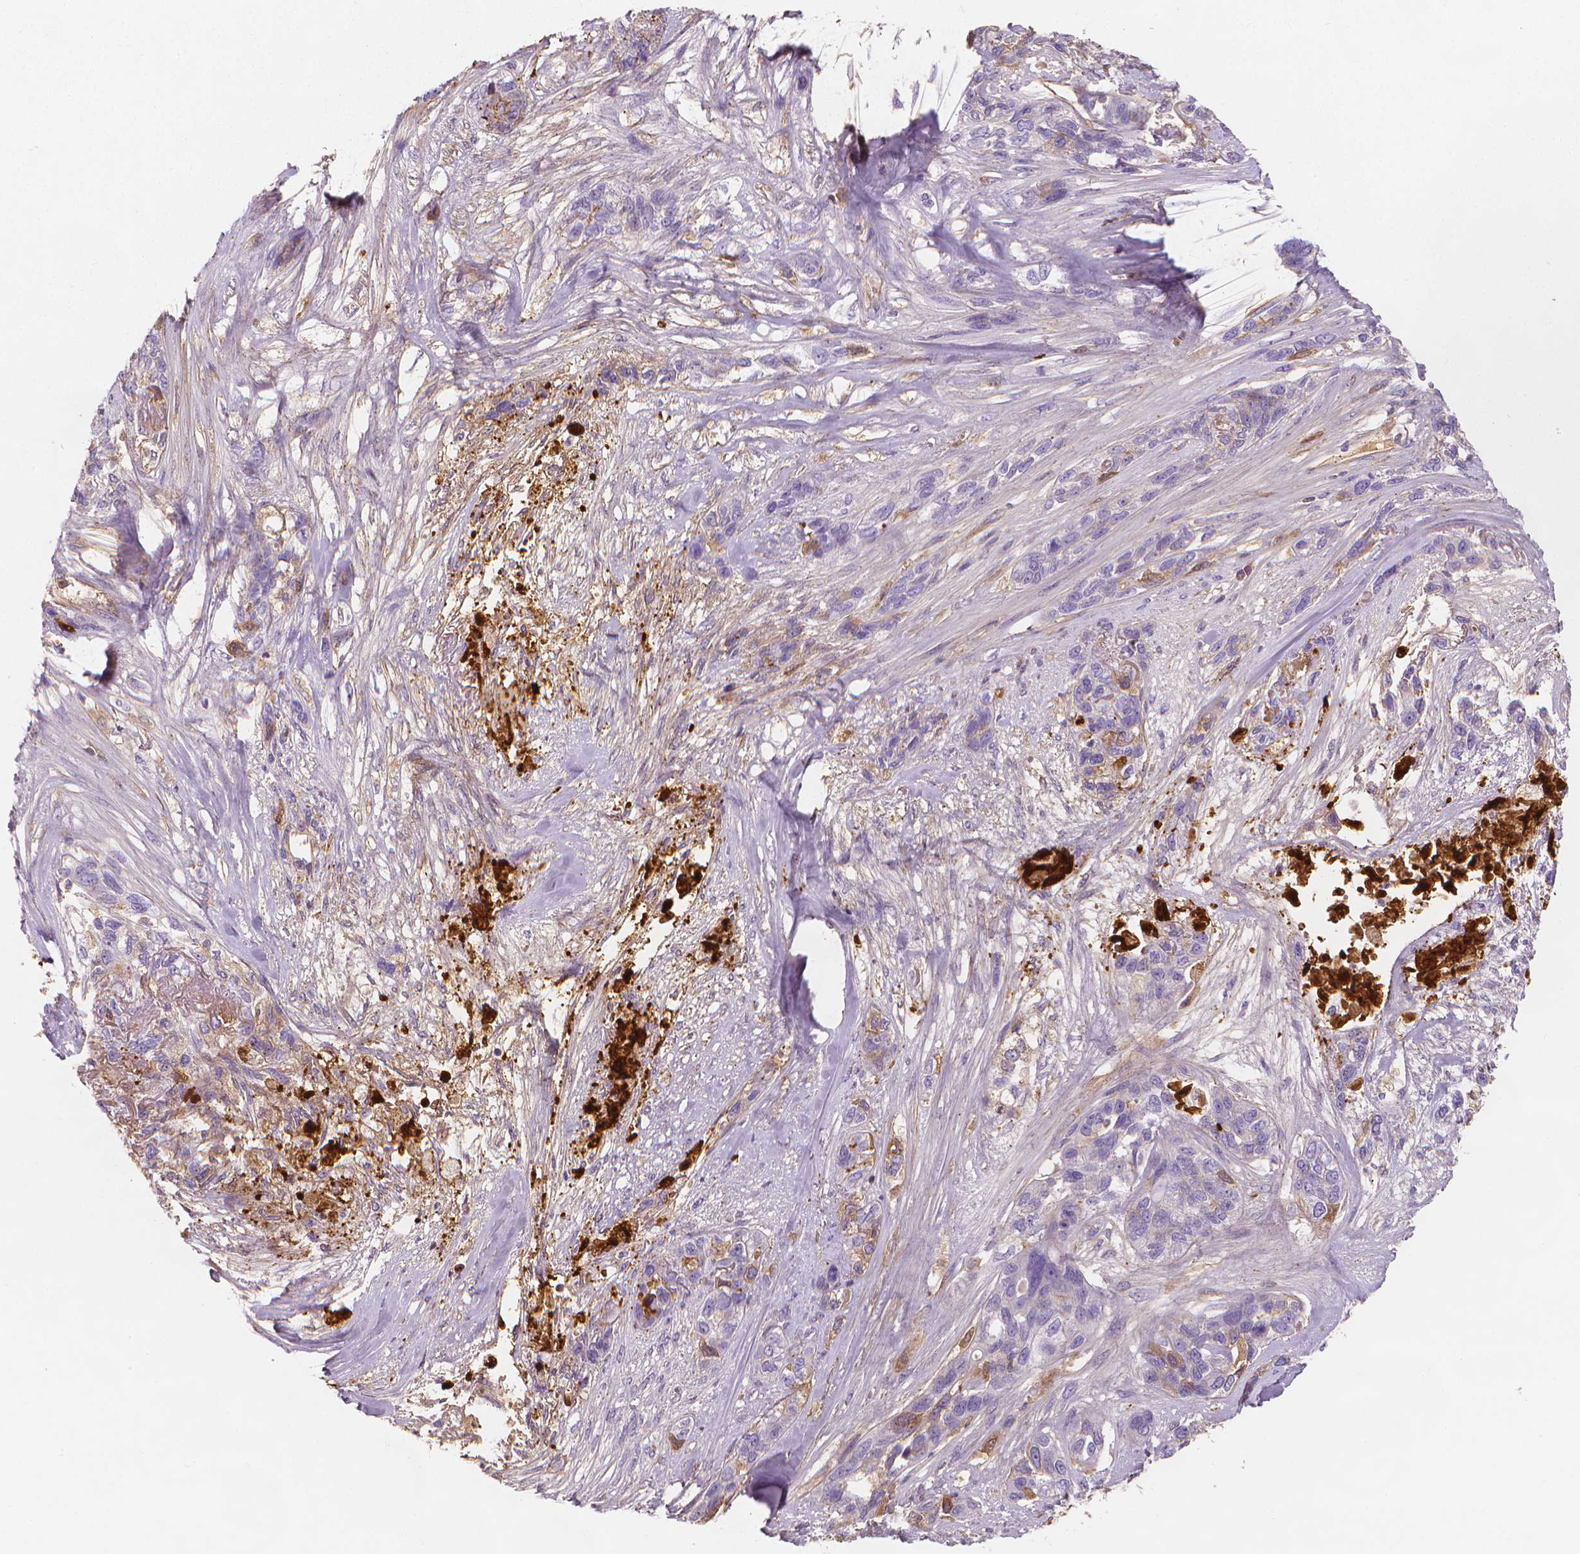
{"staining": {"intensity": "negative", "quantity": "none", "location": "none"}, "tissue": "lung cancer", "cell_type": "Tumor cells", "image_type": "cancer", "snomed": [{"axis": "morphology", "description": "Squamous cell carcinoma, NOS"}, {"axis": "topography", "description": "Lung"}], "caption": "Image shows no protein expression in tumor cells of lung cancer (squamous cell carcinoma) tissue.", "gene": "APOA4", "patient": {"sex": "female", "age": 70}}